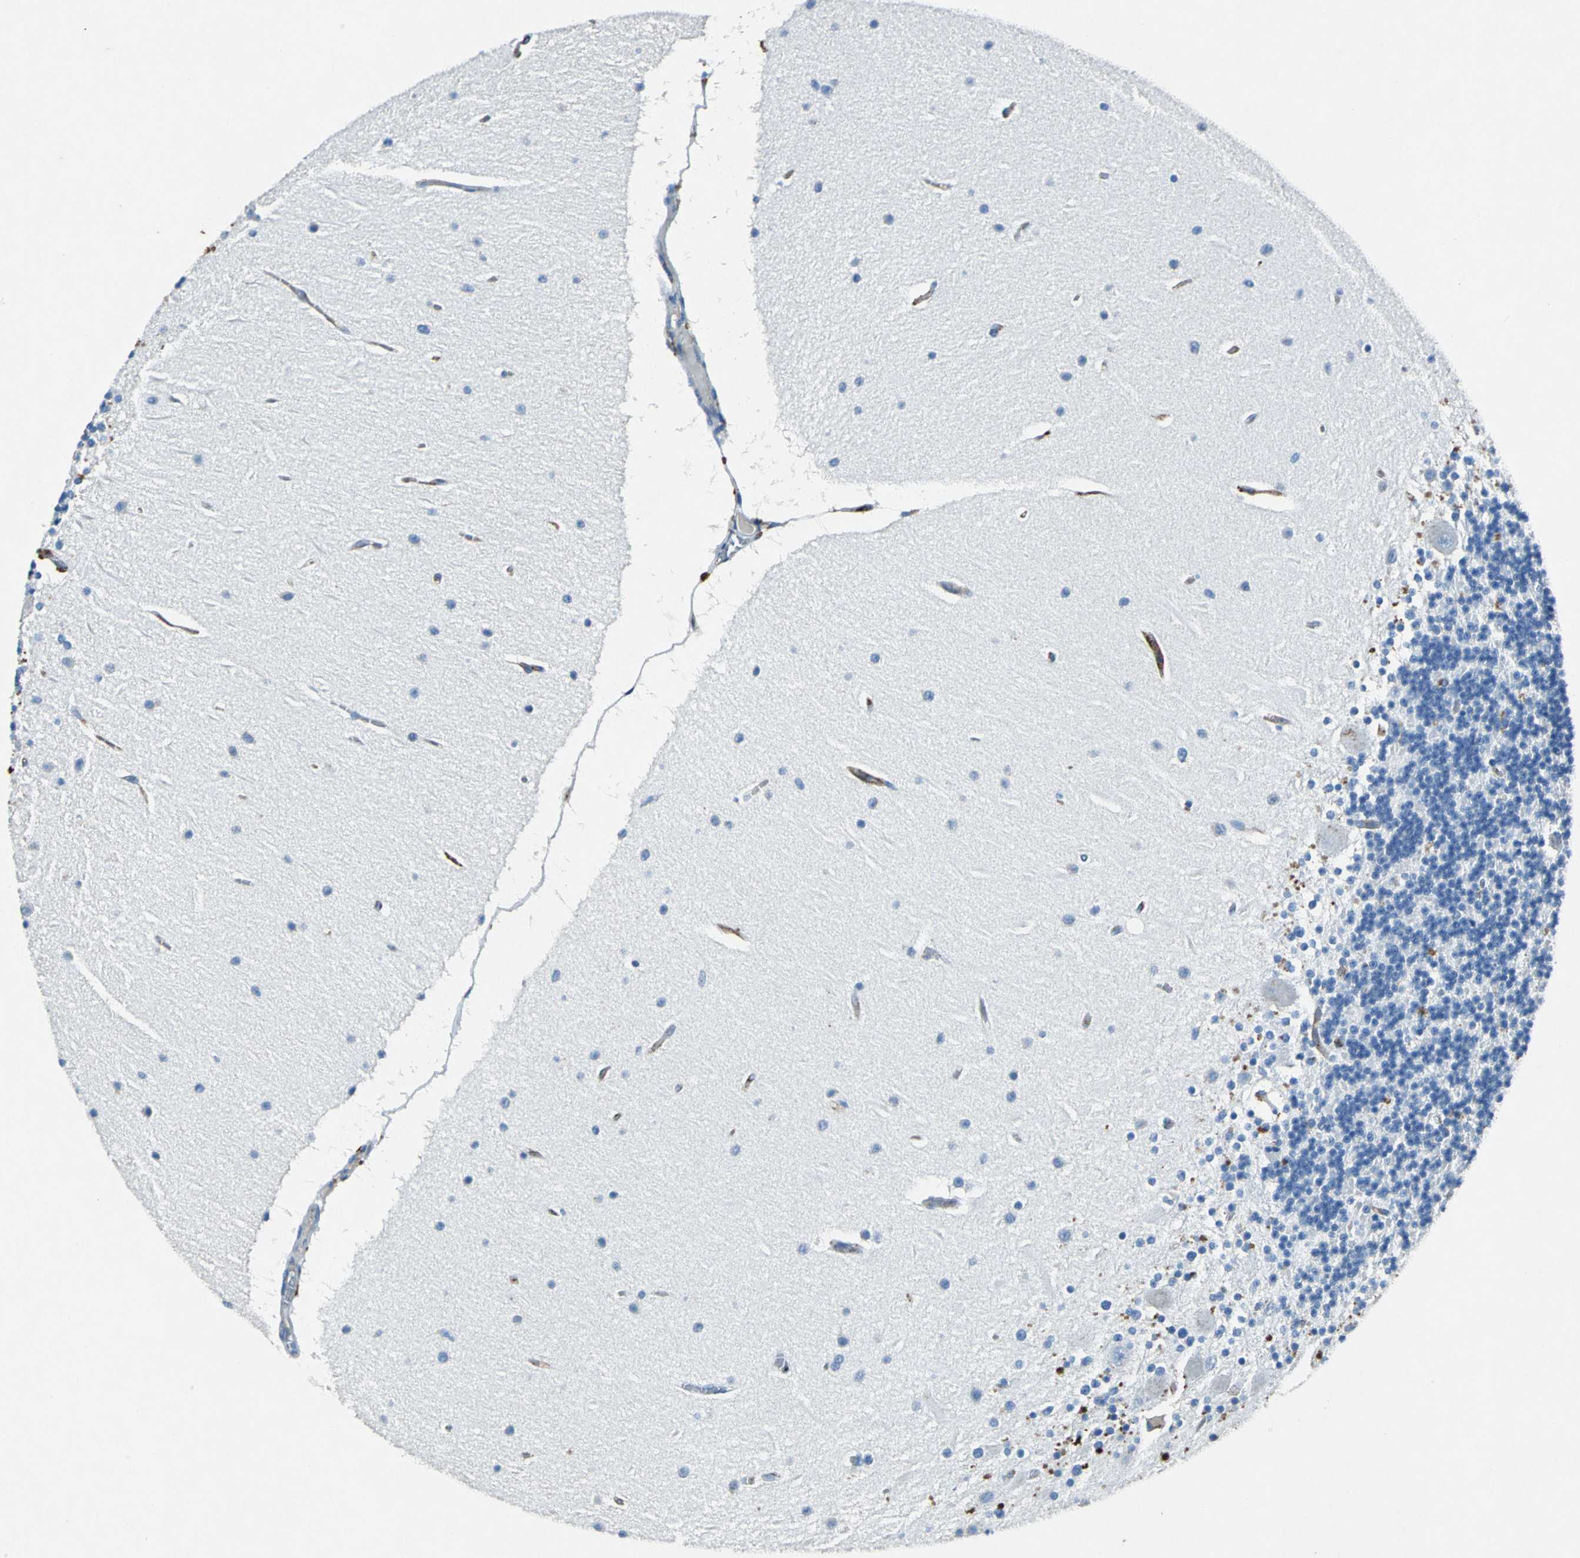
{"staining": {"intensity": "negative", "quantity": "none", "location": "none"}, "tissue": "cerebellum", "cell_type": "Cells in granular layer", "image_type": "normal", "snomed": [{"axis": "morphology", "description": "Normal tissue, NOS"}, {"axis": "topography", "description": "Cerebellum"}], "caption": "There is no significant expression in cells in granular layer of cerebellum. The staining was performed using DAB to visualize the protein expression in brown, while the nuclei were stained in blue with hematoxylin (Magnification: 20x).", "gene": "RPS13", "patient": {"sex": "female", "age": 54}}